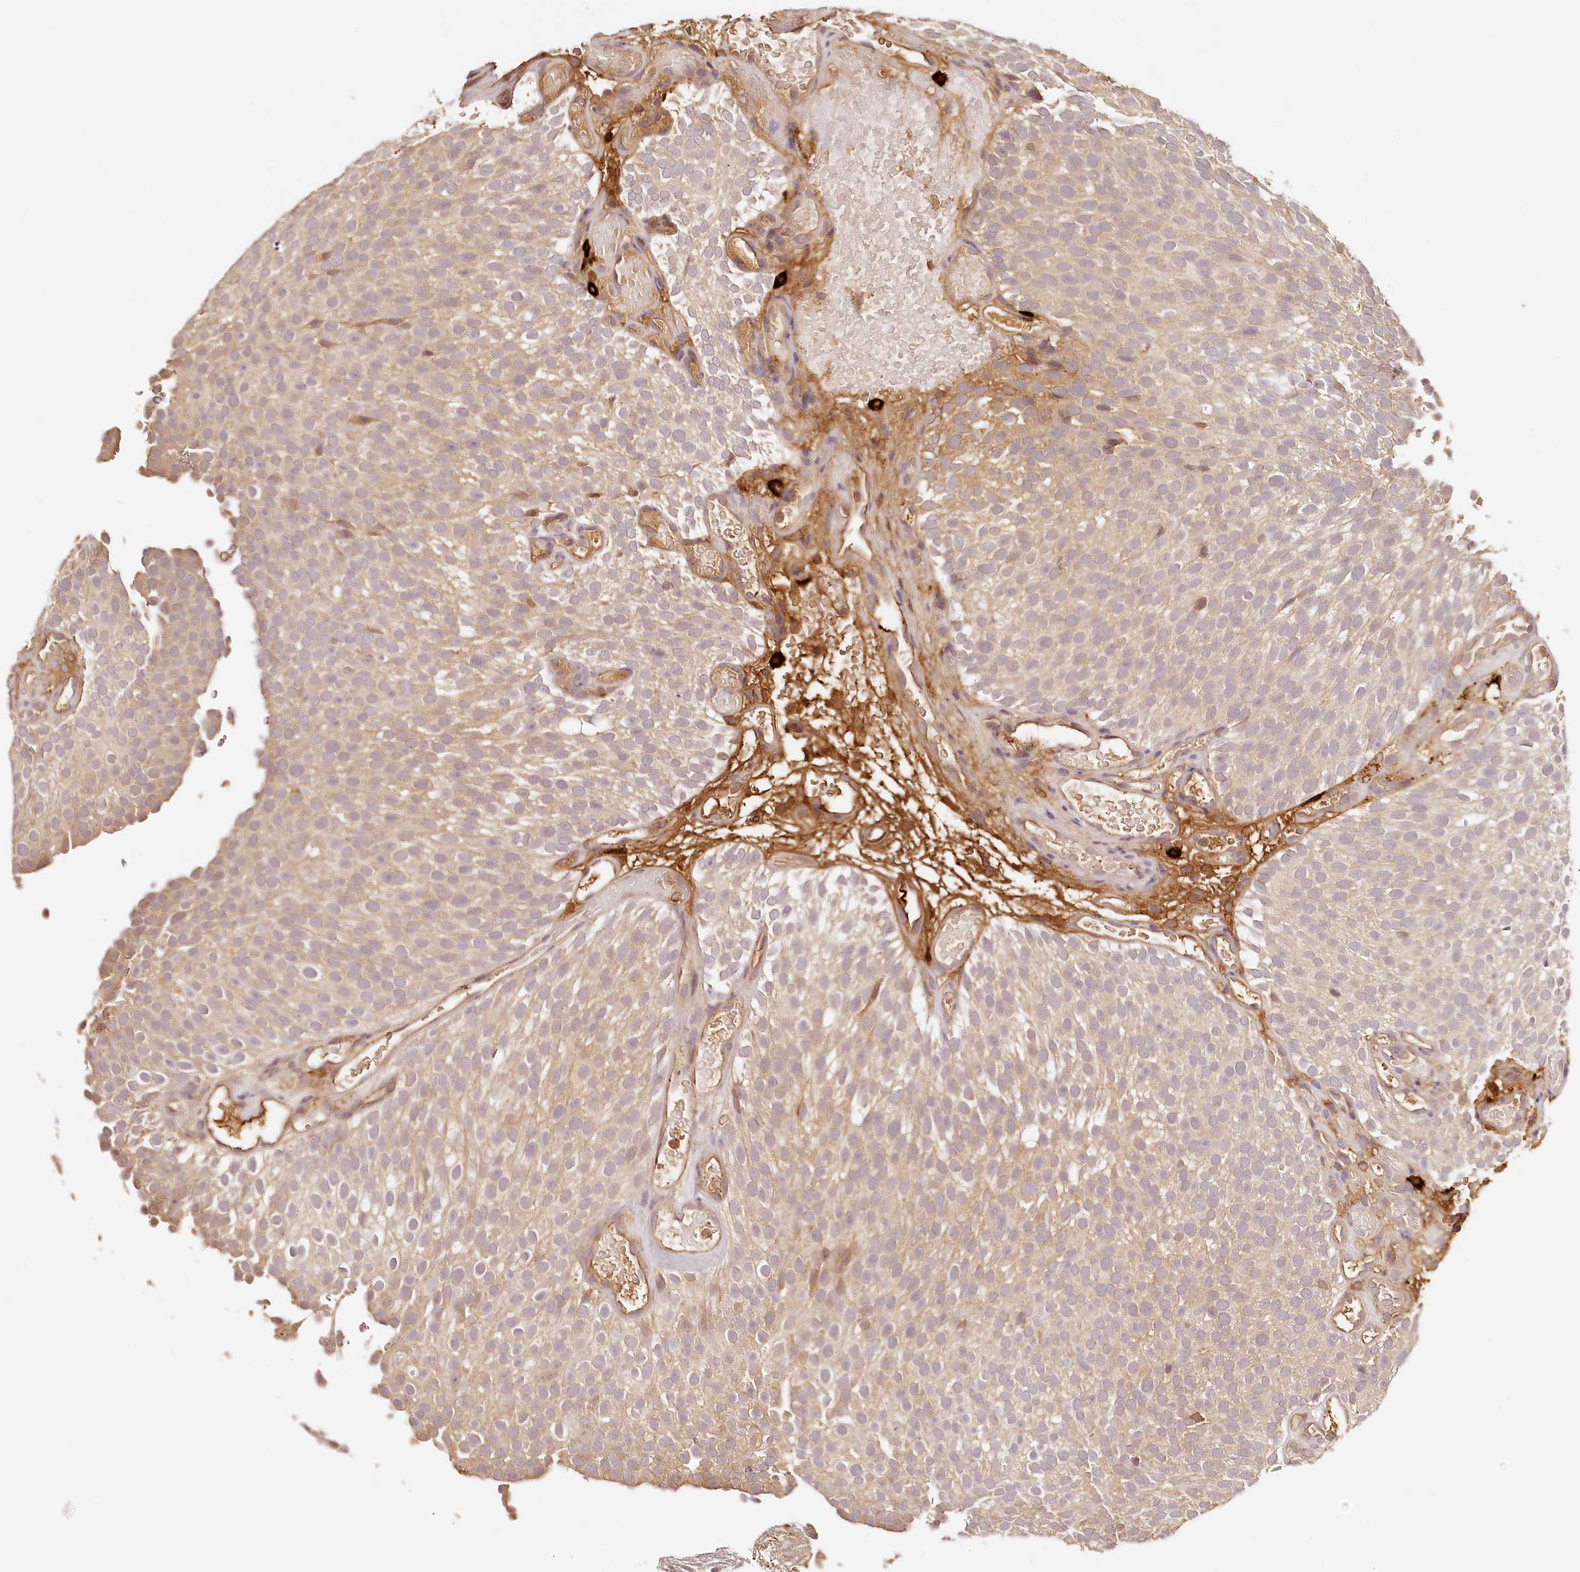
{"staining": {"intensity": "weak", "quantity": "25%-75%", "location": "cytoplasmic/membranous"}, "tissue": "urothelial cancer", "cell_type": "Tumor cells", "image_type": "cancer", "snomed": [{"axis": "morphology", "description": "Urothelial carcinoma, Low grade"}, {"axis": "topography", "description": "Urinary bladder"}], "caption": "Approximately 25%-75% of tumor cells in low-grade urothelial carcinoma reveal weak cytoplasmic/membranous protein positivity as visualized by brown immunohistochemical staining.", "gene": "SYNGR1", "patient": {"sex": "male", "age": 78}}